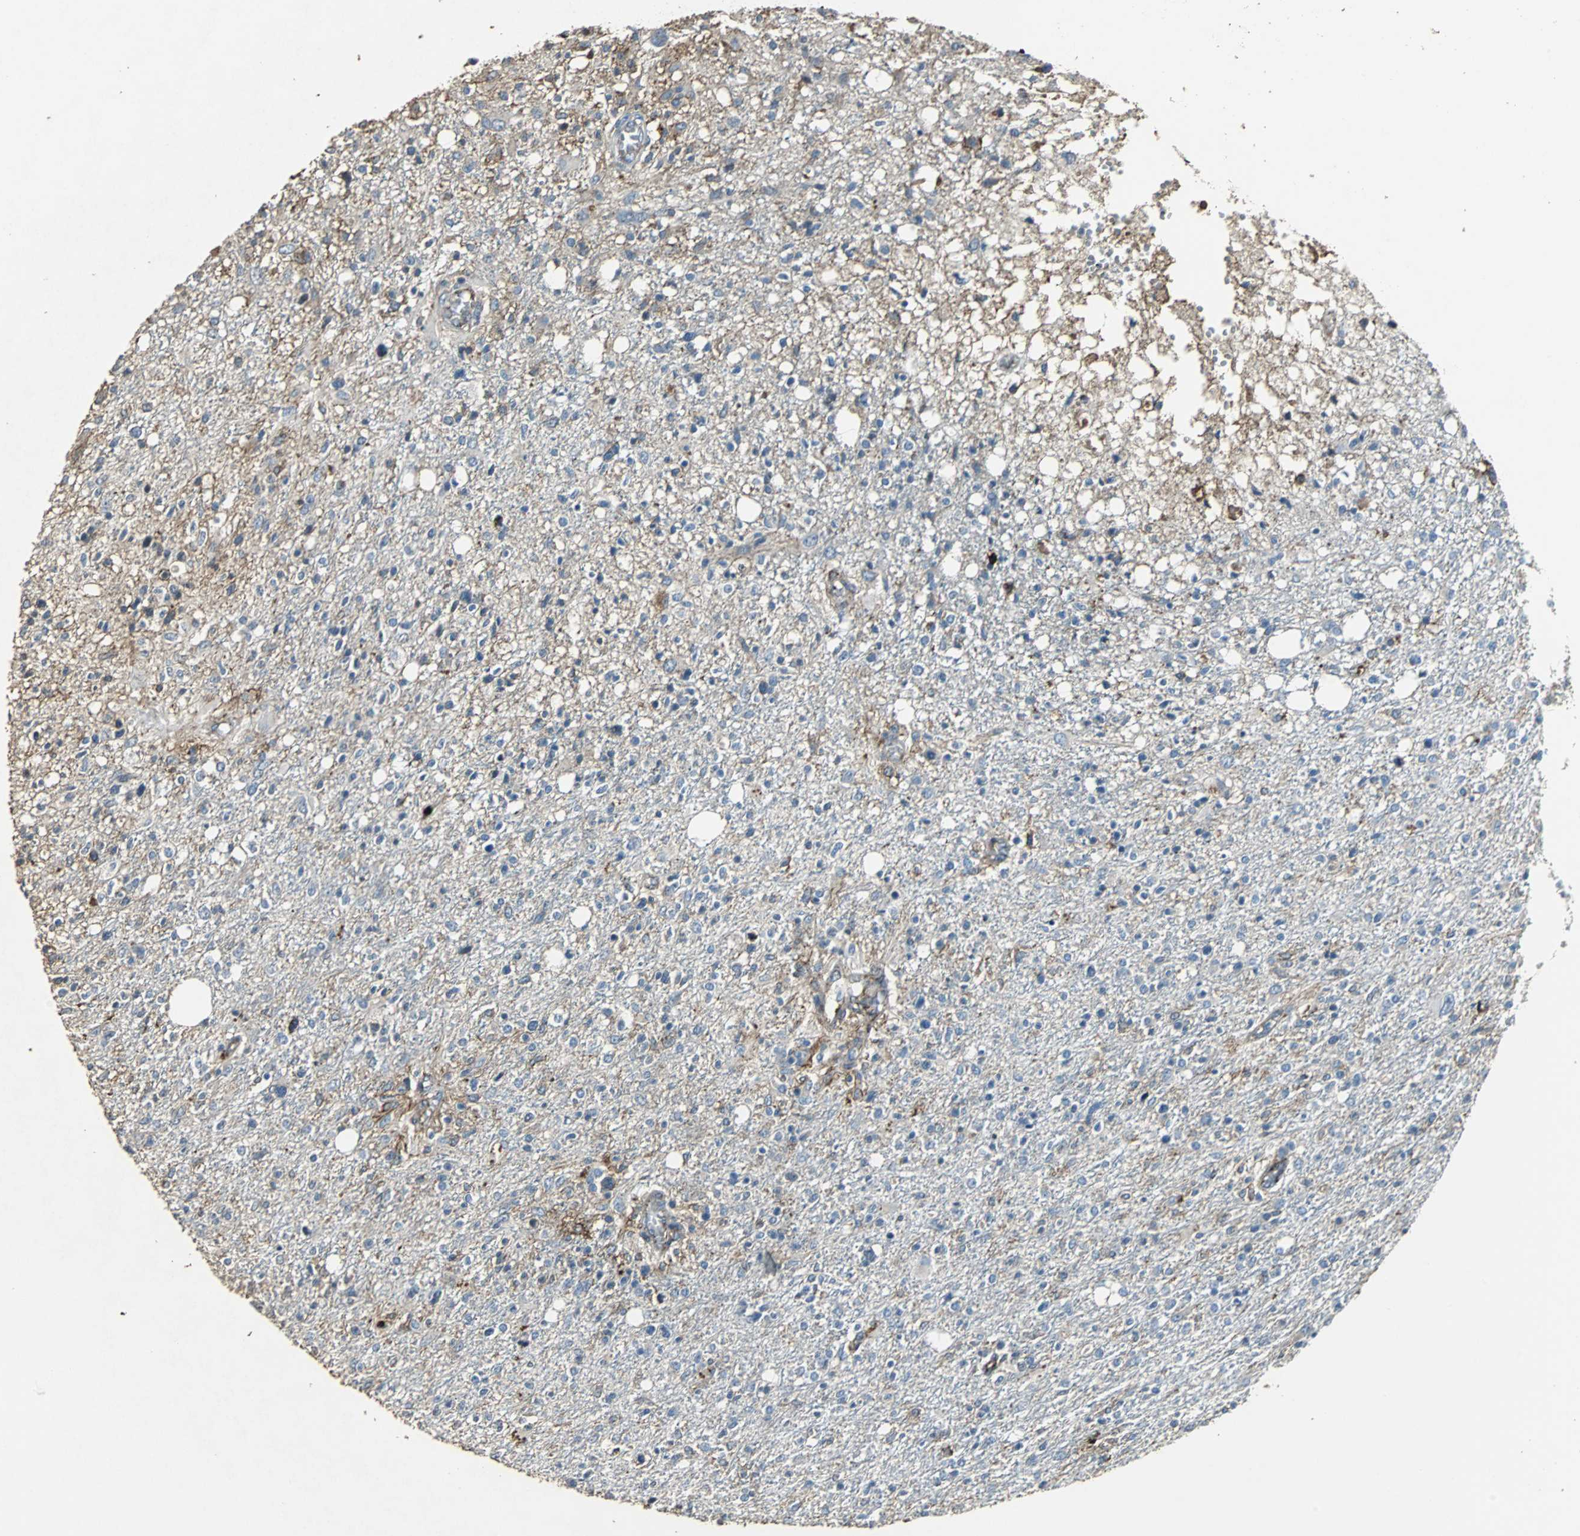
{"staining": {"intensity": "negative", "quantity": "none", "location": "none"}, "tissue": "glioma", "cell_type": "Tumor cells", "image_type": "cancer", "snomed": [{"axis": "morphology", "description": "Glioma, malignant, High grade"}, {"axis": "topography", "description": "Cerebral cortex"}], "caption": "This is an immunohistochemistry image of human glioma. There is no expression in tumor cells.", "gene": "F11R", "patient": {"sex": "male", "age": 76}}